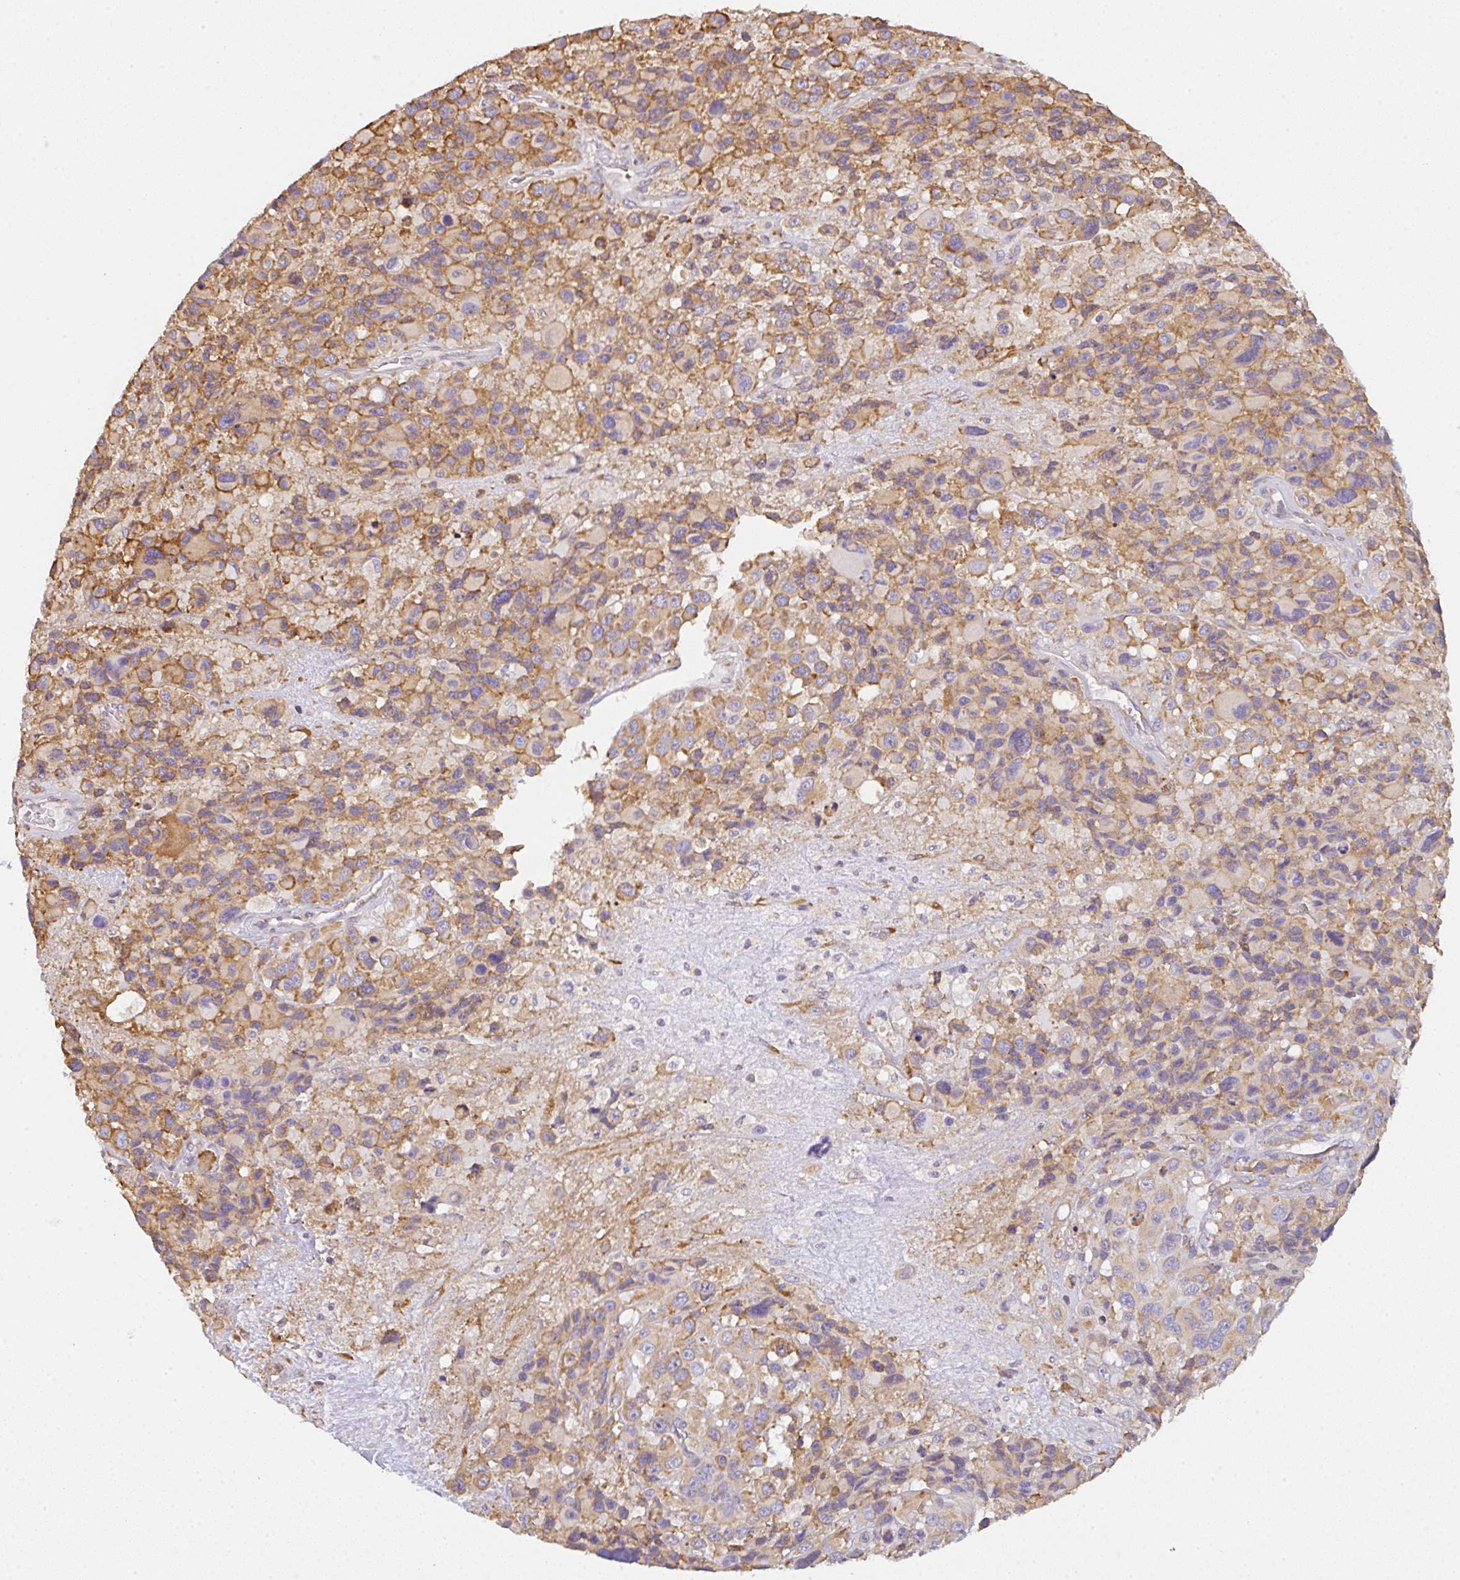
{"staining": {"intensity": "weak", "quantity": ">75%", "location": "cytoplasmic/membranous"}, "tissue": "melanoma", "cell_type": "Tumor cells", "image_type": "cancer", "snomed": [{"axis": "morphology", "description": "Malignant melanoma, Metastatic site"}, {"axis": "topography", "description": "Lymph node"}], "caption": "The histopathology image shows a brown stain indicating the presence of a protein in the cytoplasmic/membranous of tumor cells in malignant melanoma (metastatic site). The protein of interest is shown in brown color, while the nuclei are stained blue.", "gene": "DOK4", "patient": {"sex": "female", "age": 65}}